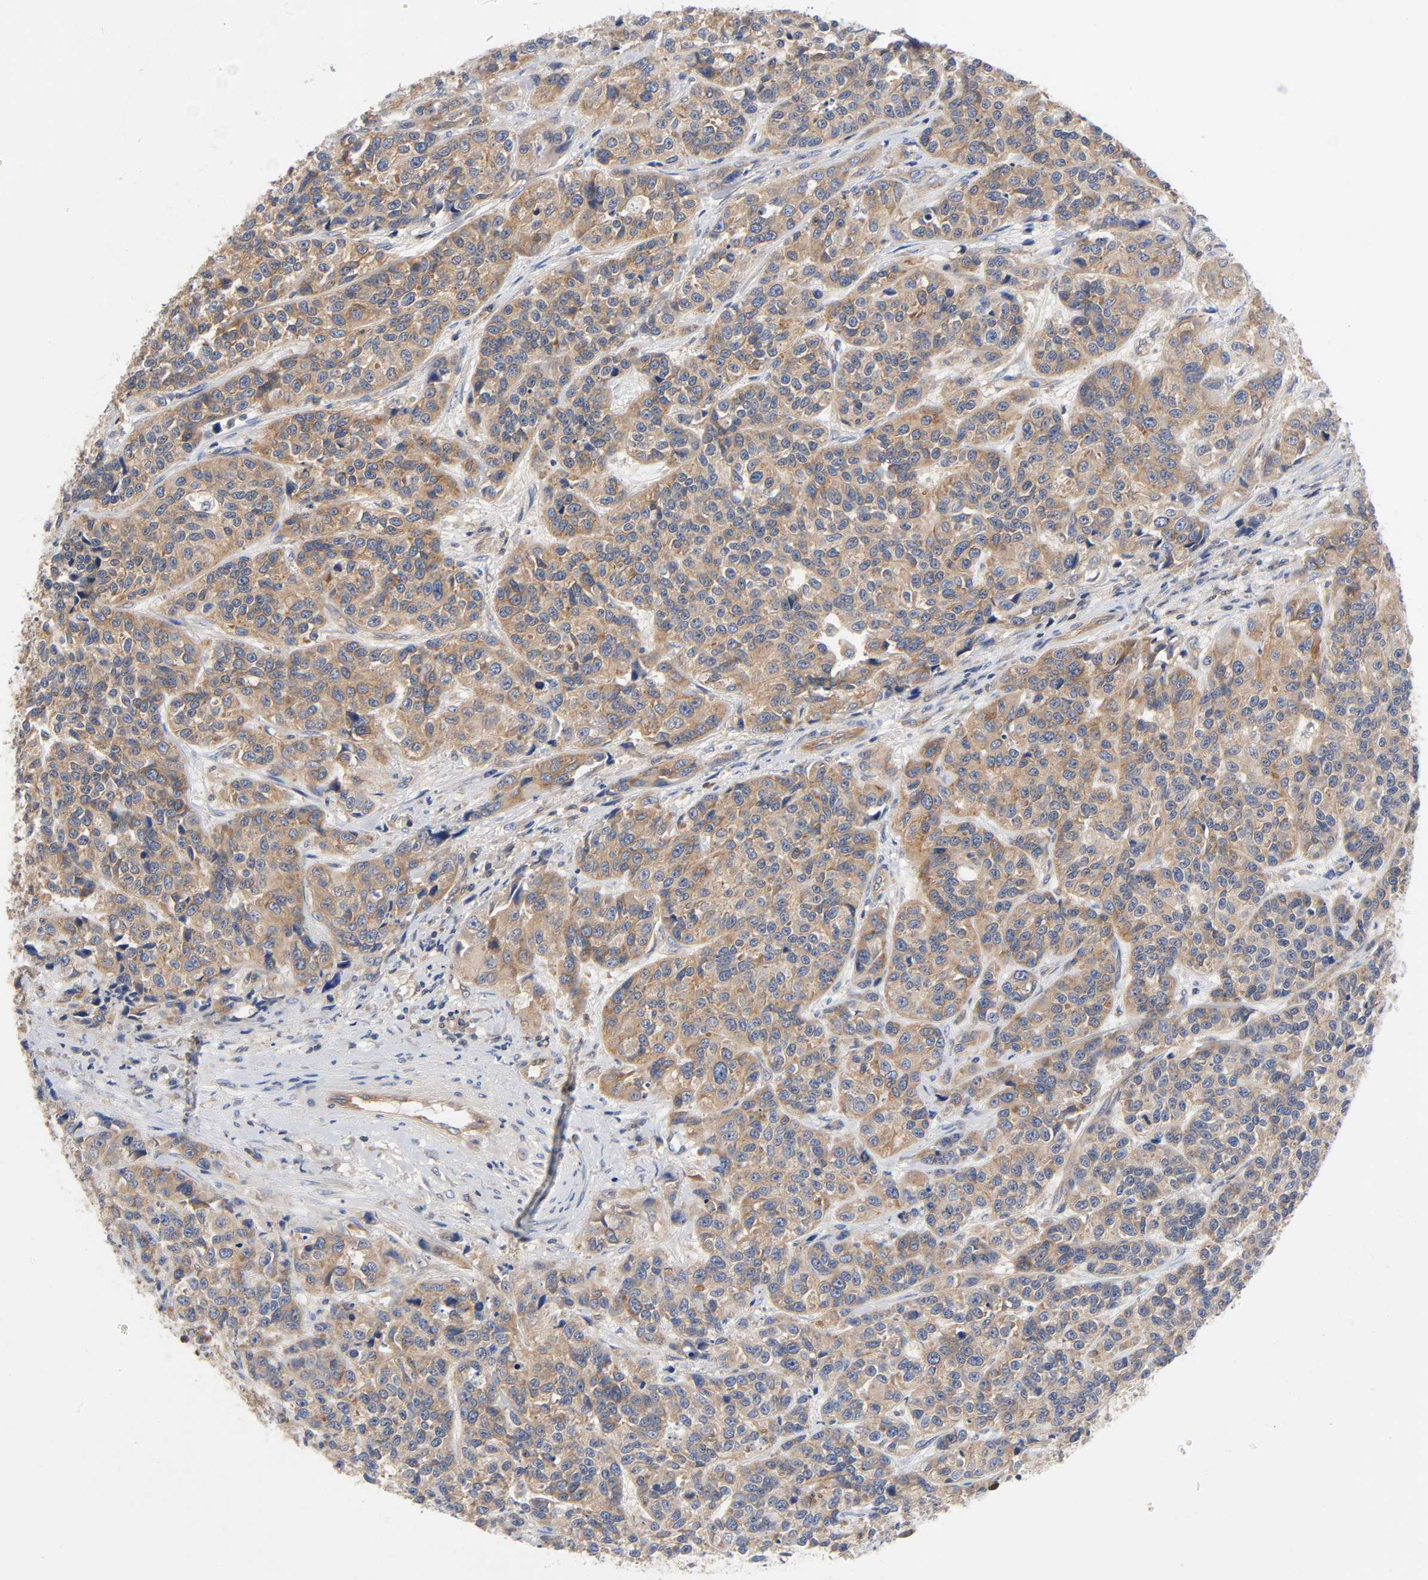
{"staining": {"intensity": "moderate", "quantity": ">75%", "location": "cytoplasmic/membranous"}, "tissue": "urothelial cancer", "cell_type": "Tumor cells", "image_type": "cancer", "snomed": [{"axis": "morphology", "description": "Urothelial carcinoma, High grade"}, {"axis": "topography", "description": "Urinary bladder"}], "caption": "Brown immunohistochemical staining in high-grade urothelial carcinoma shows moderate cytoplasmic/membranous expression in about >75% of tumor cells. (DAB IHC with brightfield microscopy, high magnification).", "gene": "PRKAB1", "patient": {"sex": "female", "age": 81}}